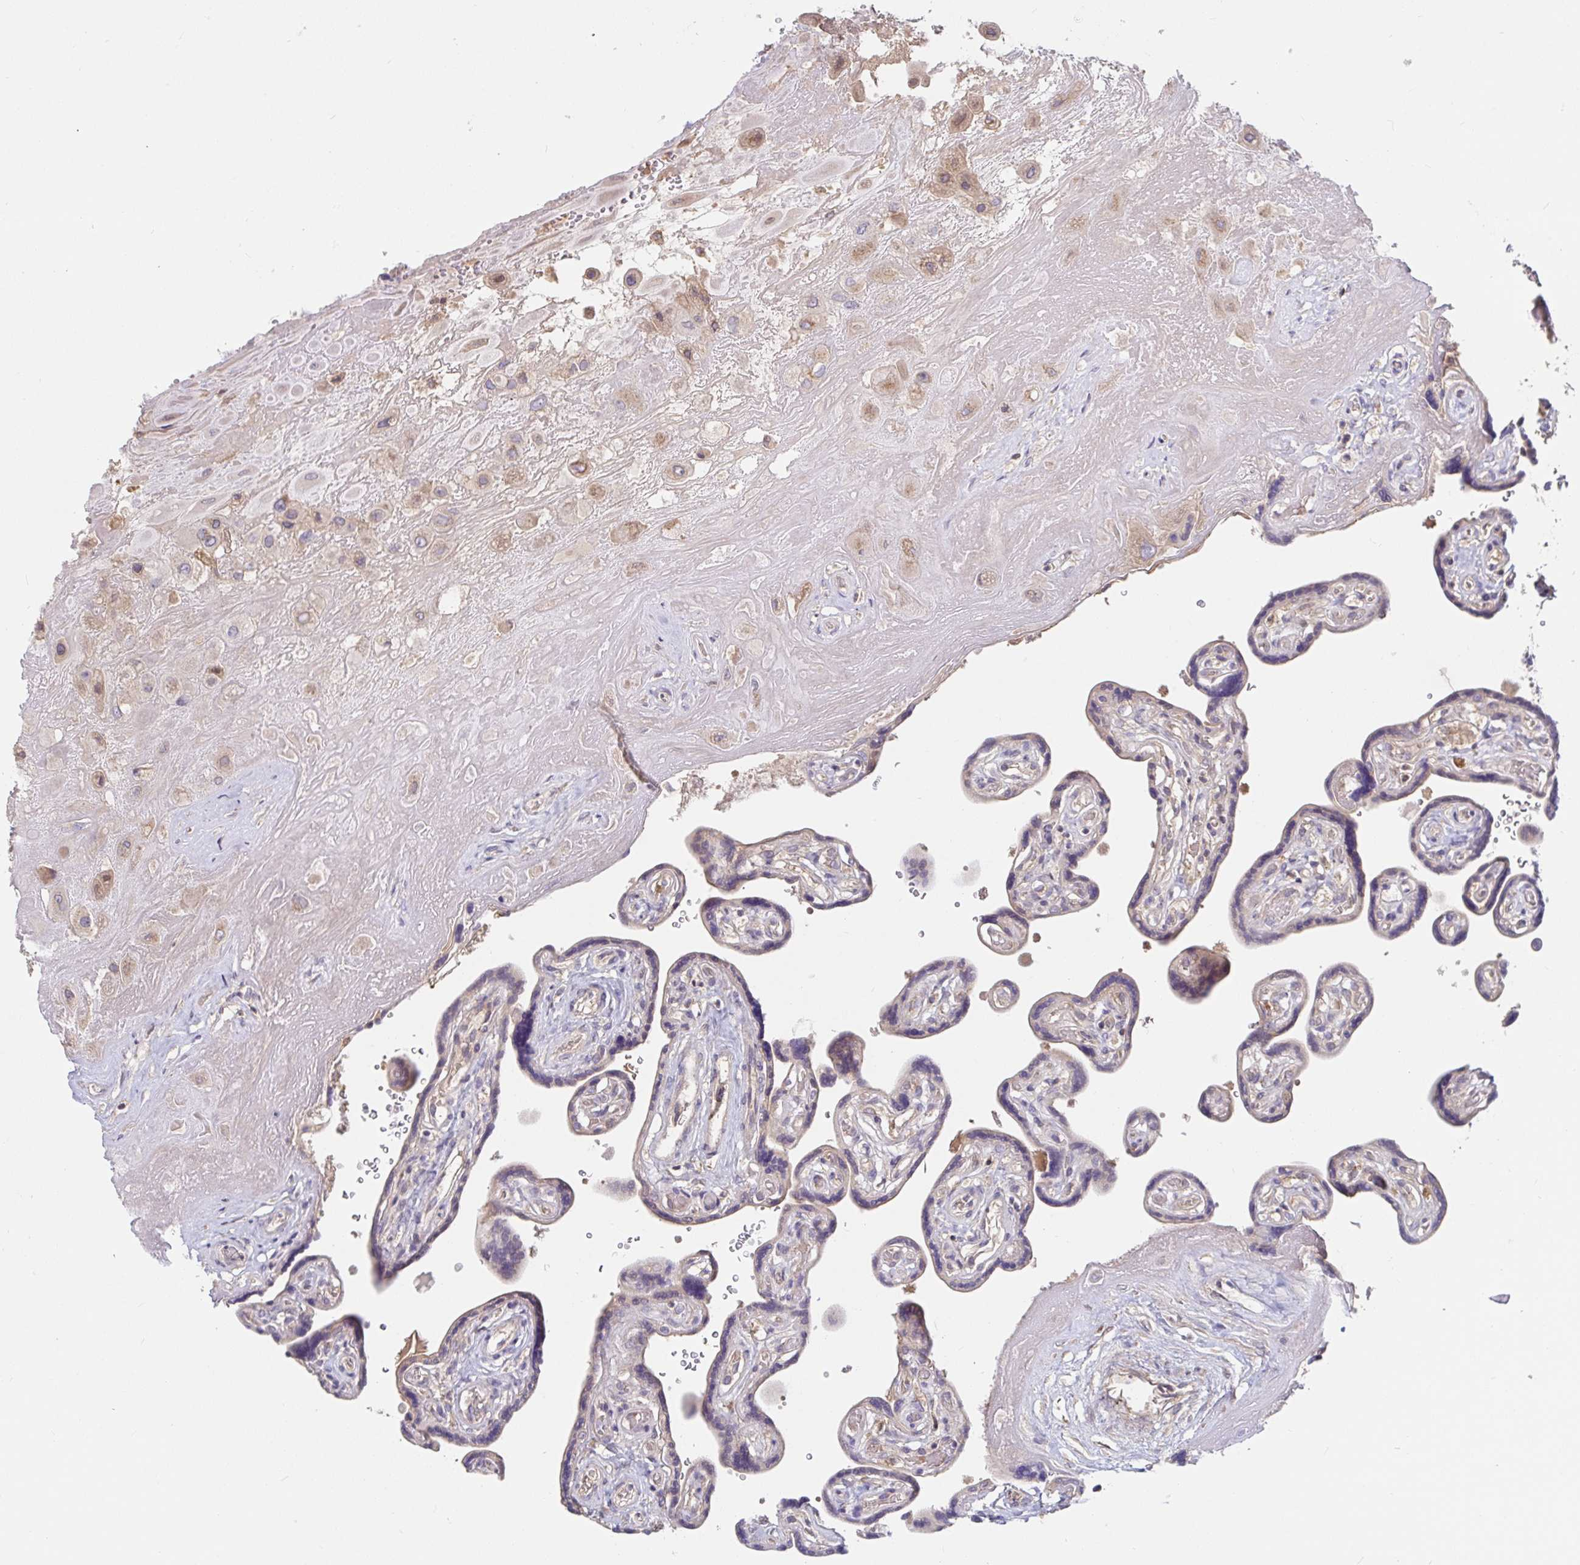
{"staining": {"intensity": "weak", "quantity": ">75%", "location": "cytoplasmic/membranous"}, "tissue": "placenta", "cell_type": "Decidual cells", "image_type": "normal", "snomed": [{"axis": "morphology", "description": "Normal tissue, NOS"}, {"axis": "topography", "description": "Placenta"}], "caption": "Immunohistochemistry (IHC) staining of unremarkable placenta, which displays low levels of weak cytoplasmic/membranous positivity in approximately >75% of decidual cells indicating weak cytoplasmic/membranous protein positivity. The staining was performed using DAB (brown) for protein detection and nuclei were counterstained in hematoxylin (blue).", "gene": "LARP1", "patient": {"sex": "female", "age": 32}}